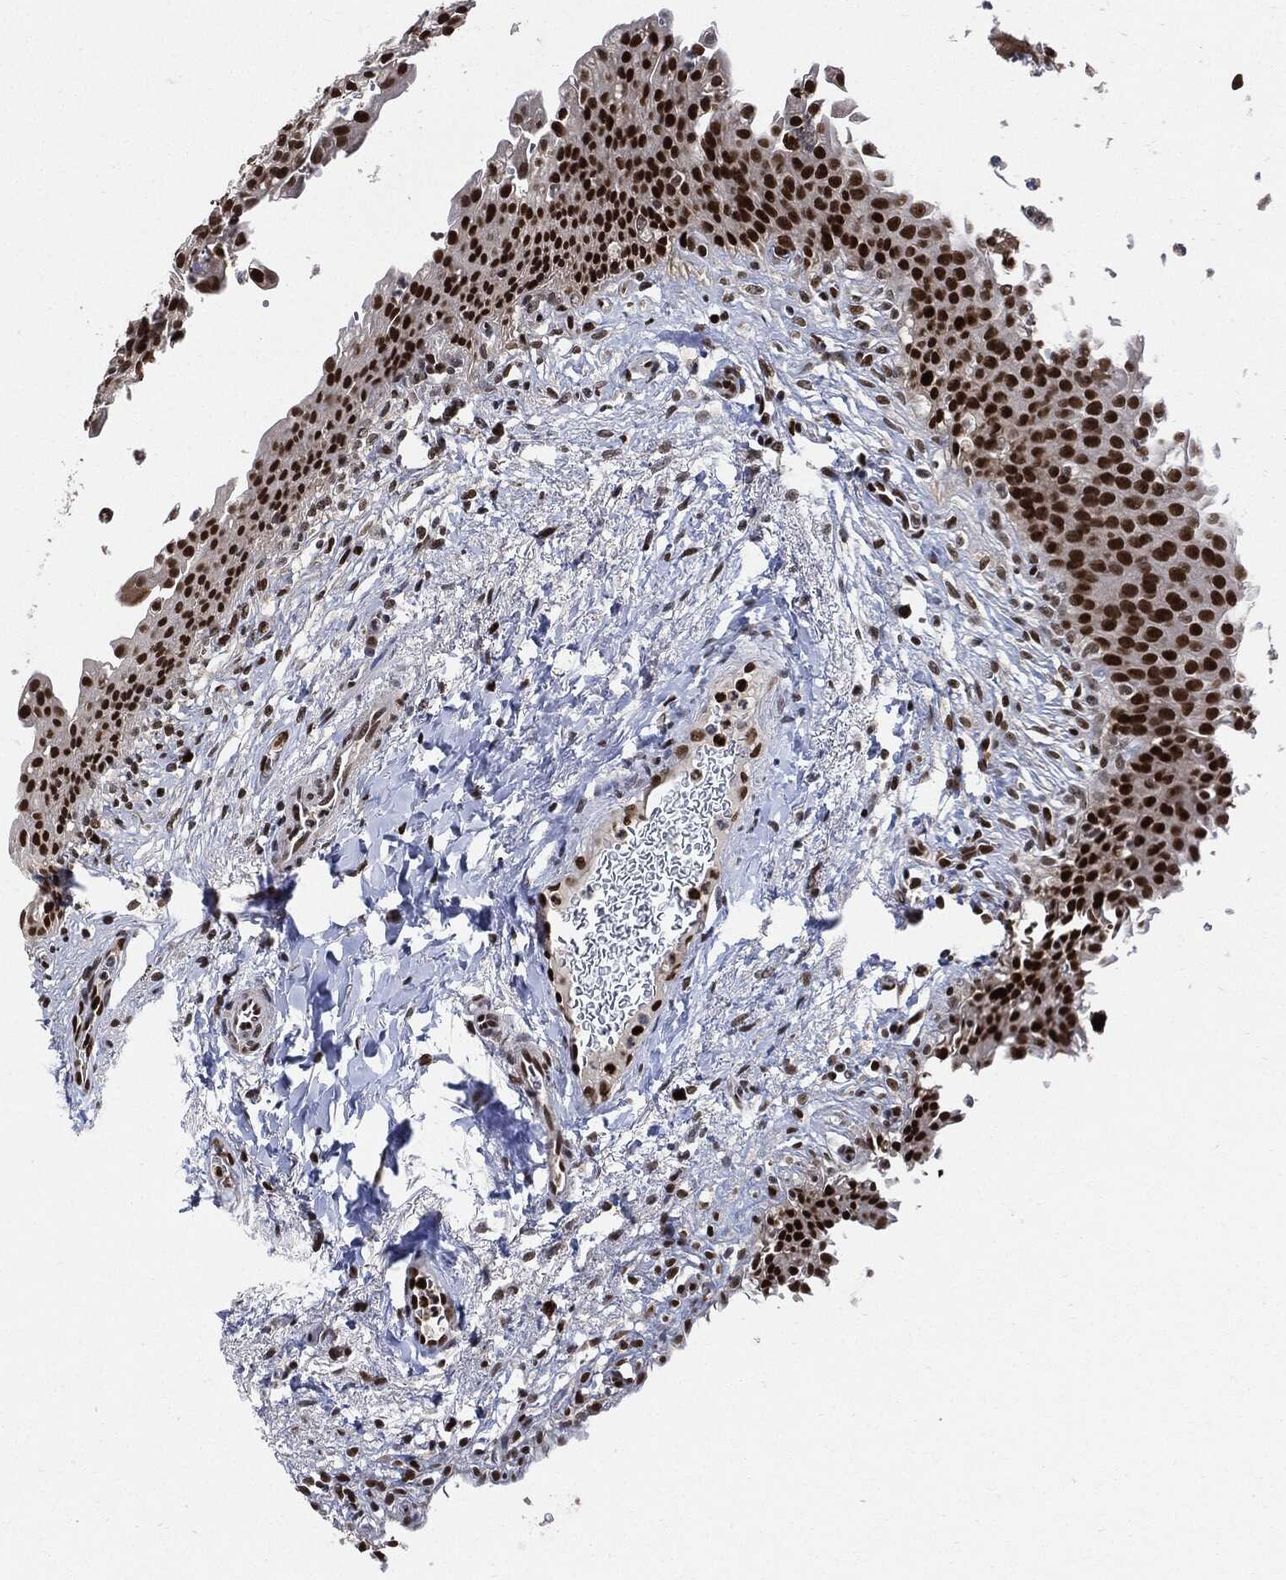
{"staining": {"intensity": "strong", "quantity": ">75%", "location": "nuclear"}, "tissue": "urinary bladder", "cell_type": "Urothelial cells", "image_type": "normal", "snomed": [{"axis": "morphology", "description": "Normal tissue, NOS"}, {"axis": "topography", "description": "Urinary bladder"}], "caption": "This is a histology image of immunohistochemistry staining of benign urinary bladder, which shows strong staining in the nuclear of urothelial cells.", "gene": "PCNA", "patient": {"sex": "female", "age": 60}}